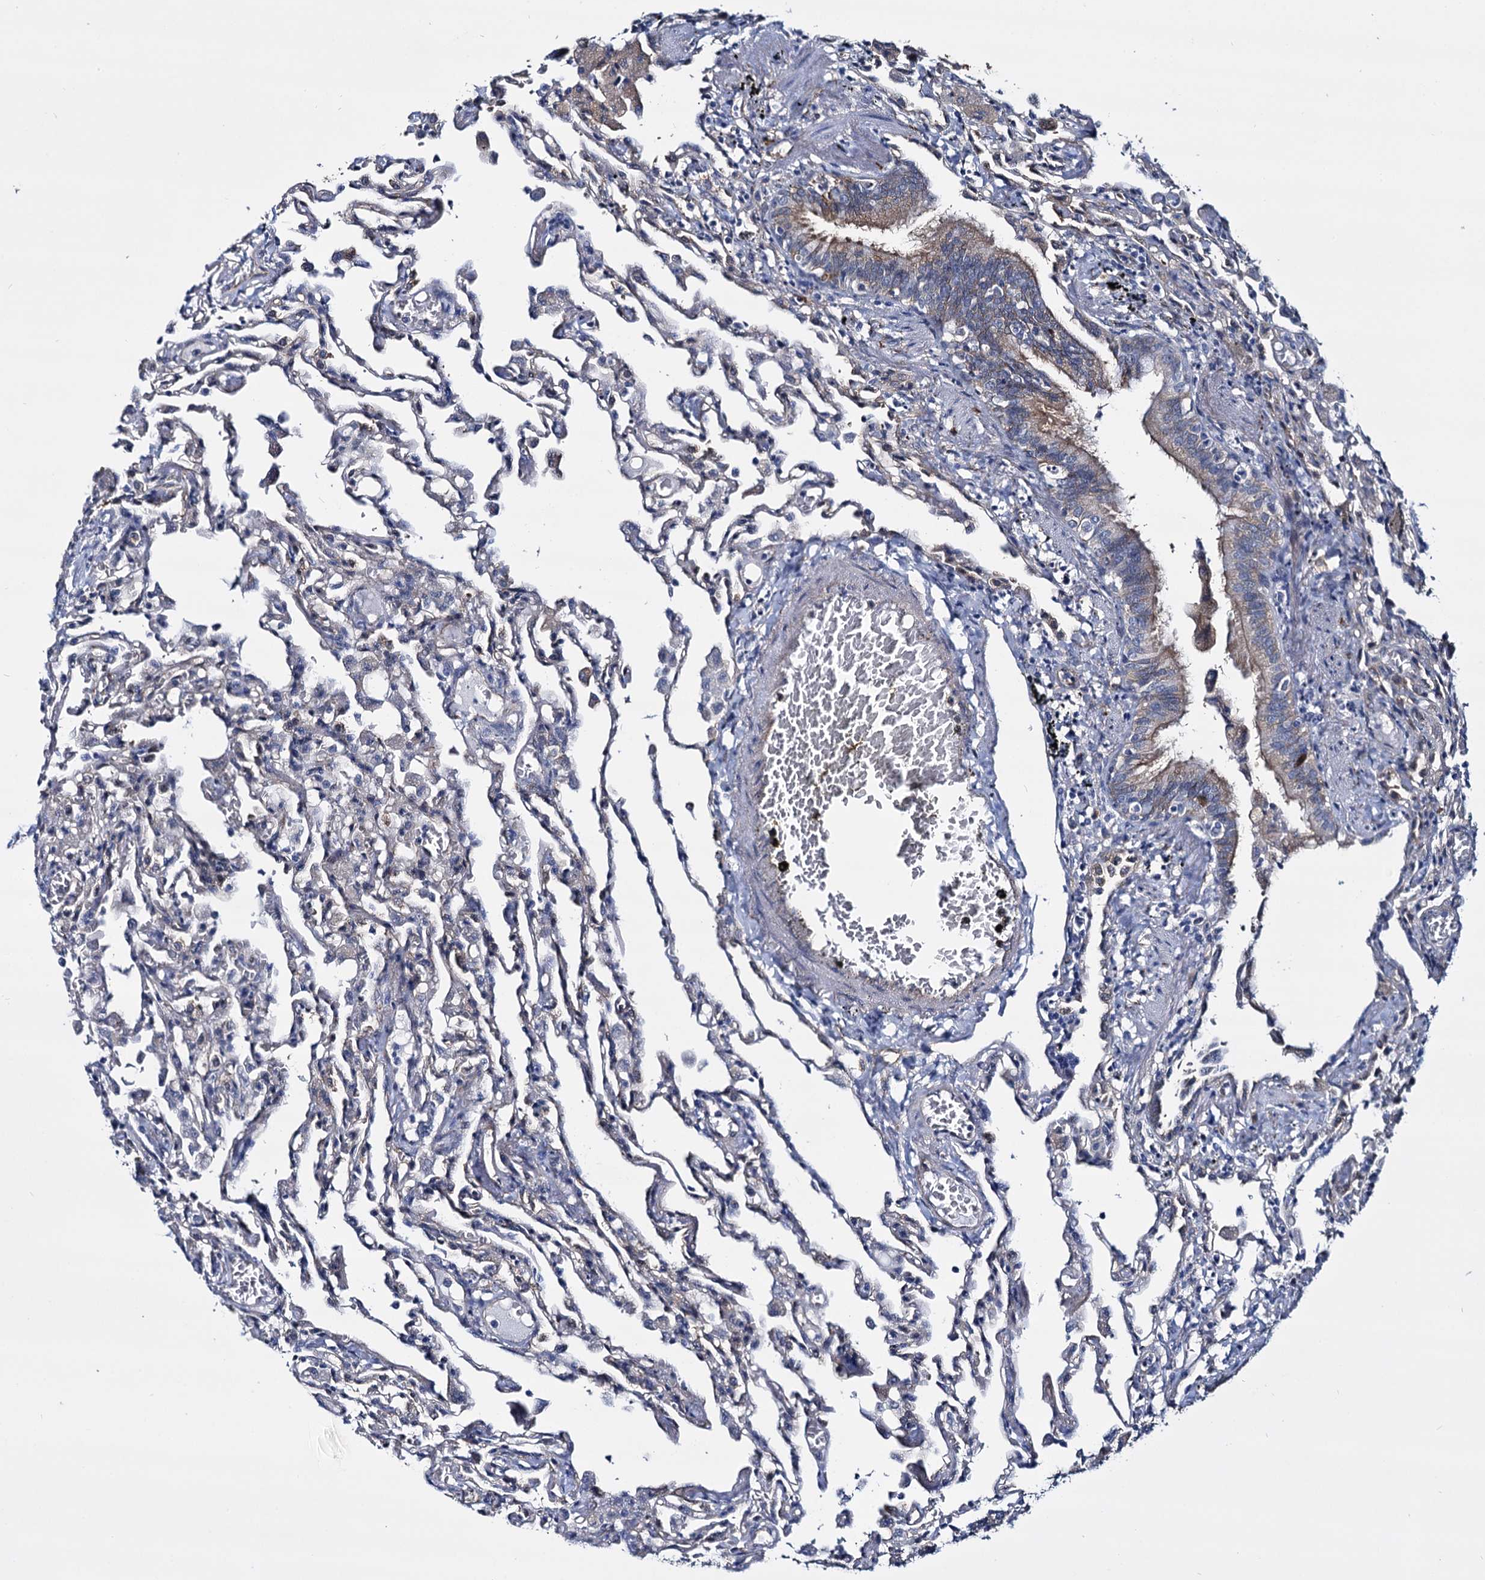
{"staining": {"intensity": "negative", "quantity": "none", "location": "none"}, "tissue": "lung", "cell_type": "Alveolar cells", "image_type": "normal", "snomed": [{"axis": "morphology", "description": "Normal tissue, NOS"}, {"axis": "topography", "description": "Bronchus"}, {"axis": "topography", "description": "Lung"}], "caption": "IHC micrograph of normal human lung stained for a protein (brown), which displays no expression in alveolar cells.", "gene": "STXBP1", "patient": {"sex": "female", "age": 49}}